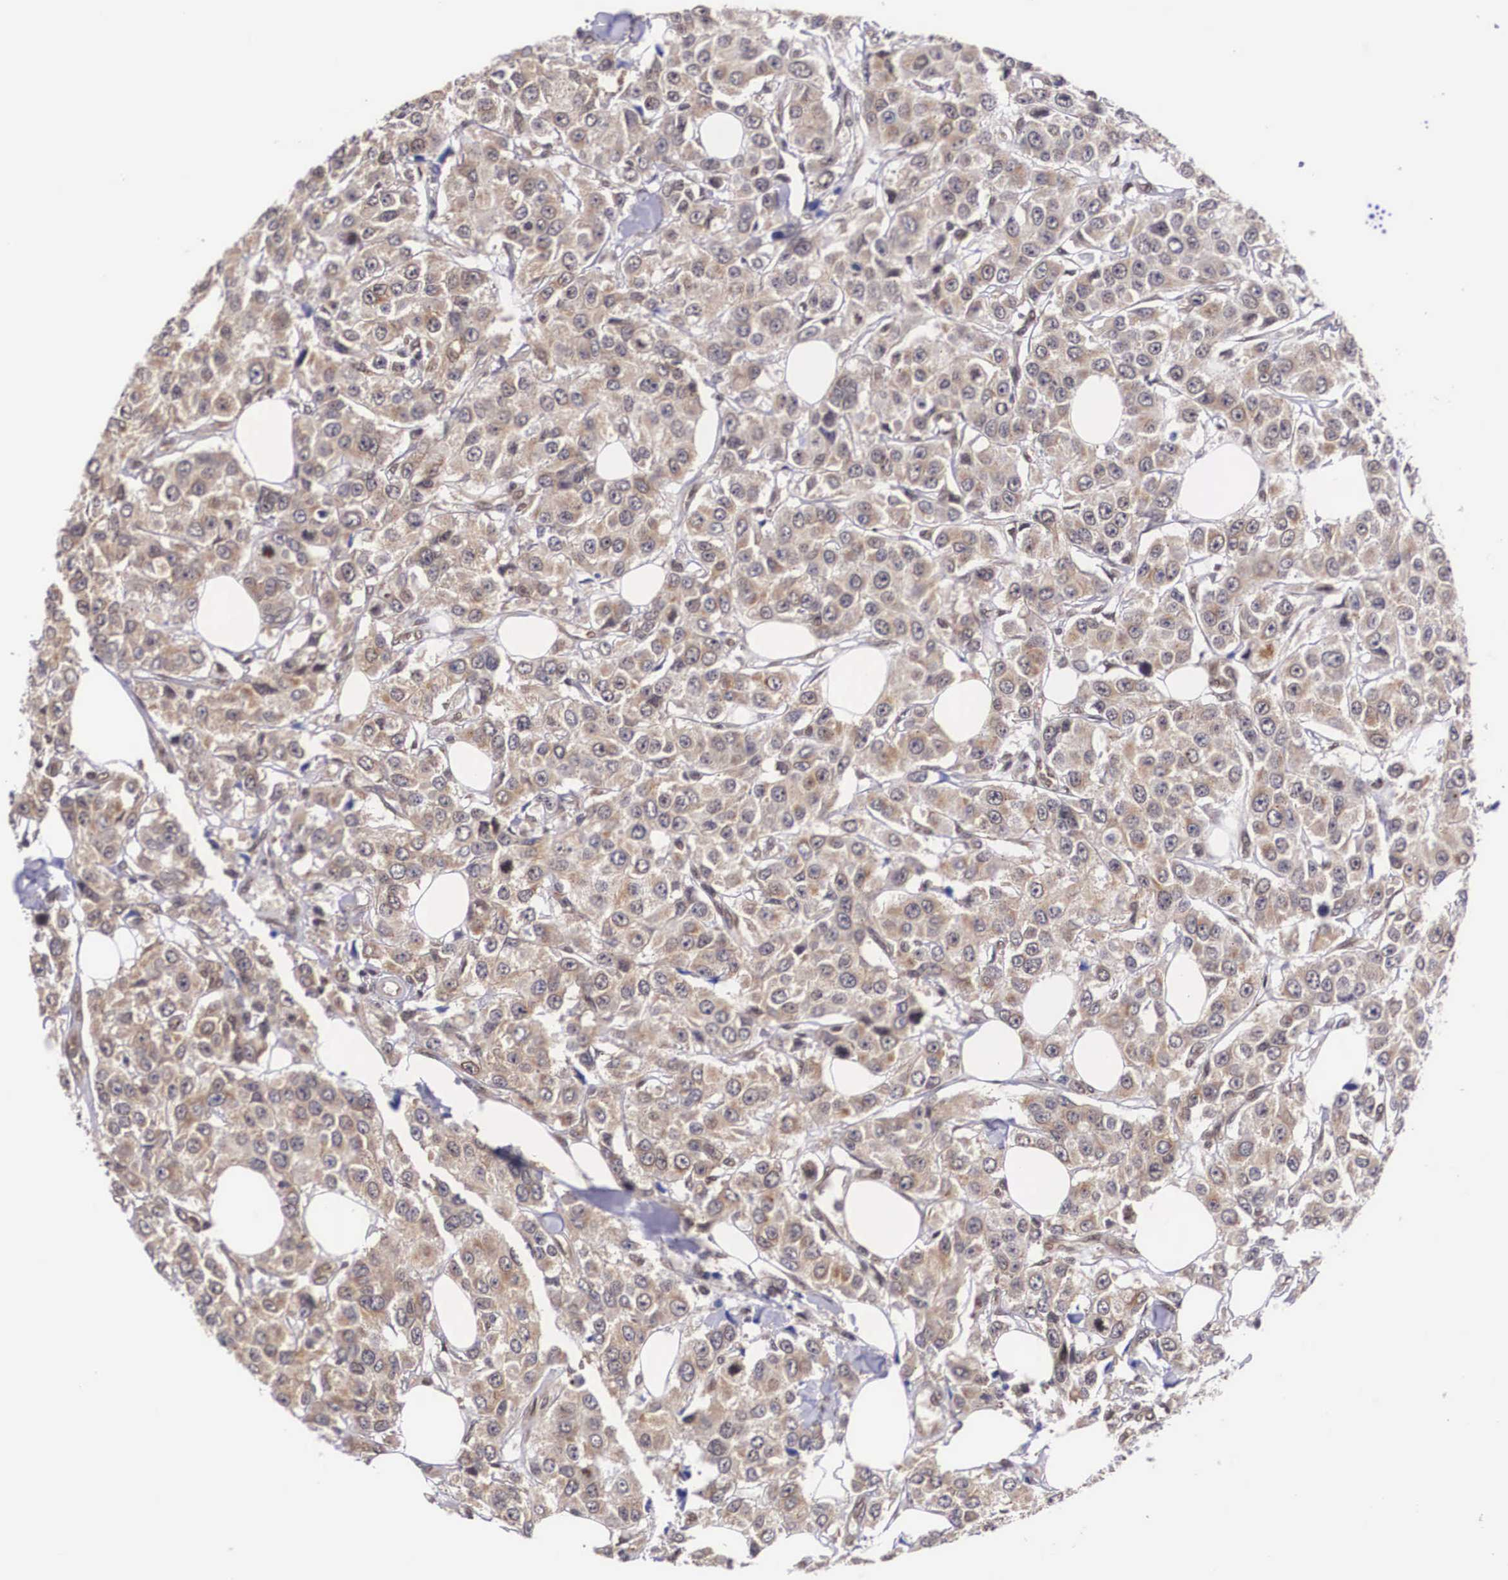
{"staining": {"intensity": "moderate", "quantity": ">75%", "location": "cytoplasmic/membranous"}, "tissue": "breast cancer", "cell_type": "Tumor cells", "image_type": "cancer", "snomed": [{"axis": "morphology", "description": "Duct carcinoma"}, {"axis": "topography", "description": "Breast"}], "caption": "Protein analysis of breast cancer tissue reveals moderate cytoplasmic/membranous positivity in about >75% of tumor cells. The staining was performed using DAB, with brown indicating positive protein expression. Nuclei are stained blue with hematoxylin.", "gene": "OTX2", "patient": {"sex": "female", "age": 58}}